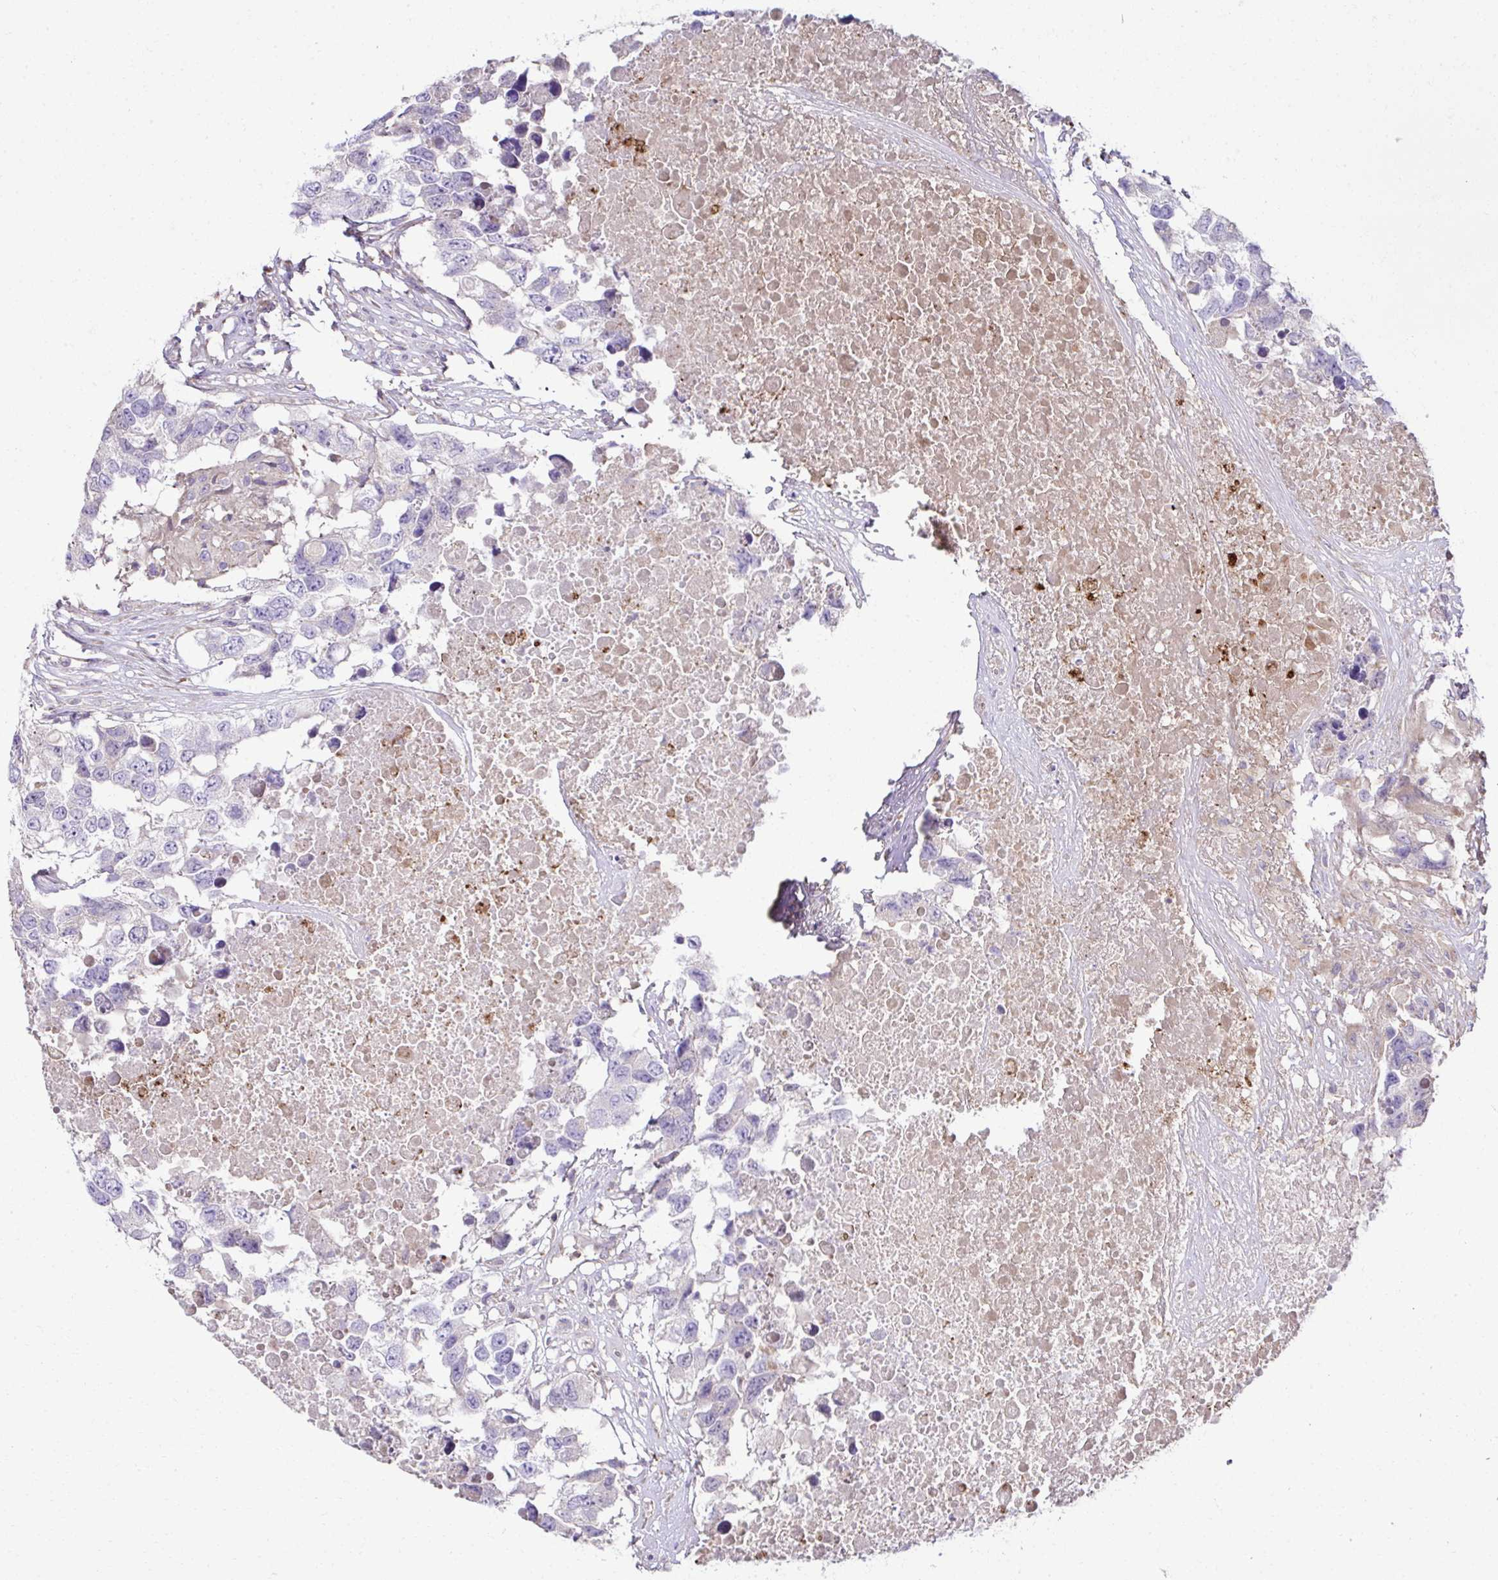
{"staining": {"intensity": "negative", "quantity": "none", "location": "none"}, "tissue": "testis cancer", "cell_type": "Tumor cells", "image_type": "cancer", "snomed": [{"axis": "morphology", "description": "Carcinoma, Embryonal, NOS"}, {"axis": "topography", "description": "Testis"}], "caption": "The IHC micrograph has no significant expression in tumor cells of testis cancer (embryonal carcinoma) tissue.", "gene": "CCDC85C", "patient": {"sex": "male", "age": 83}}